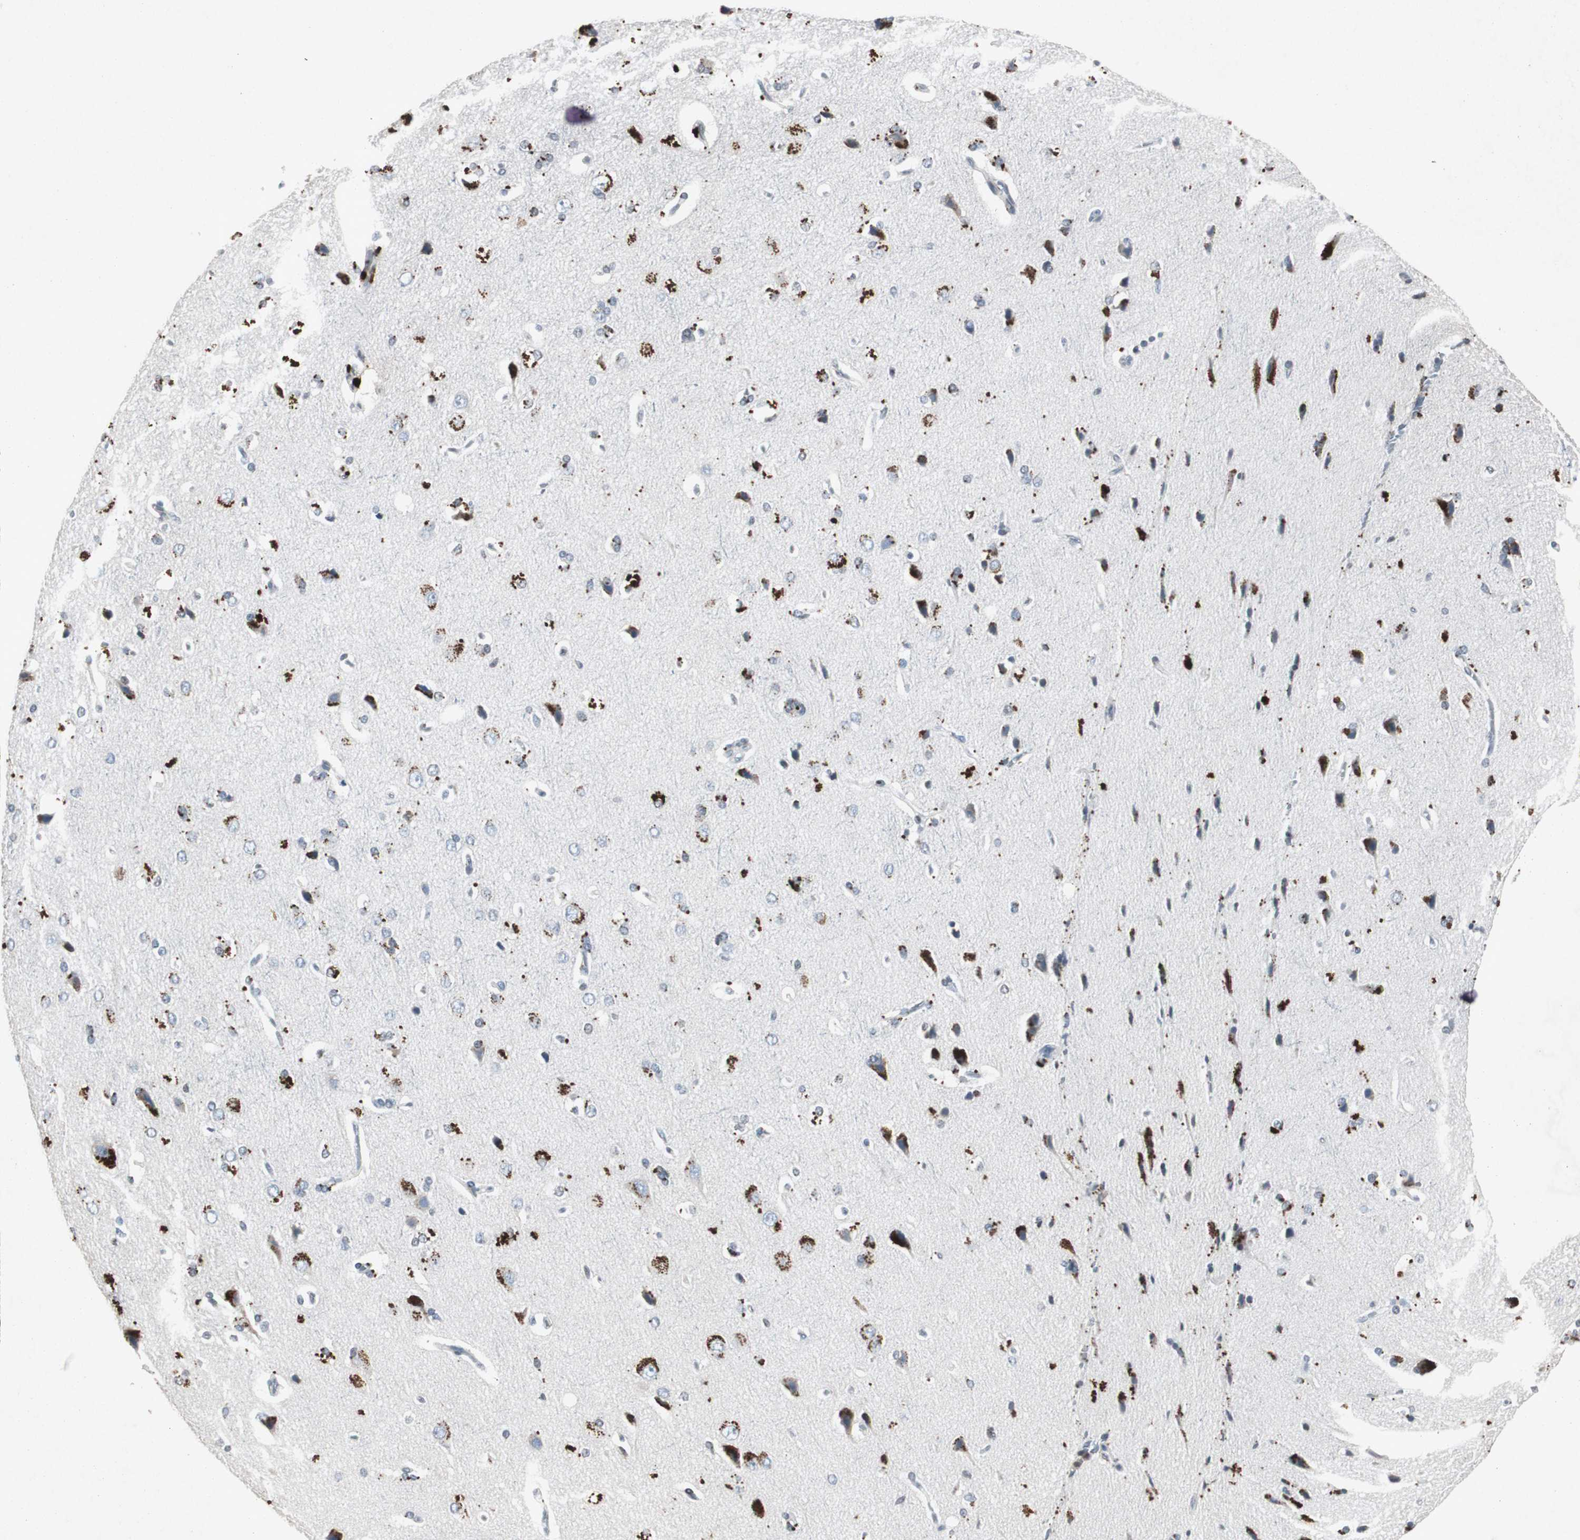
{"staining": {"intensity": "negative", "quantity": "none", "location": "none"}, "tissue": "cerebral cortex", "cell_type": "Endothelial cells", "image_type": "normal", "snomed": [{"axis": "morphology", "description": "Normal tissue, NOS"}, {"axis": "topography", "description": "Cerebral cortex"}], "caption": "Endothelial cells are negative for brown protein staining in normal cerebral cortex. (IHC, brightfield microscopy, high magnification).", "gene": "ADNP2", "patient": {"sex": "male", "age": 62}}